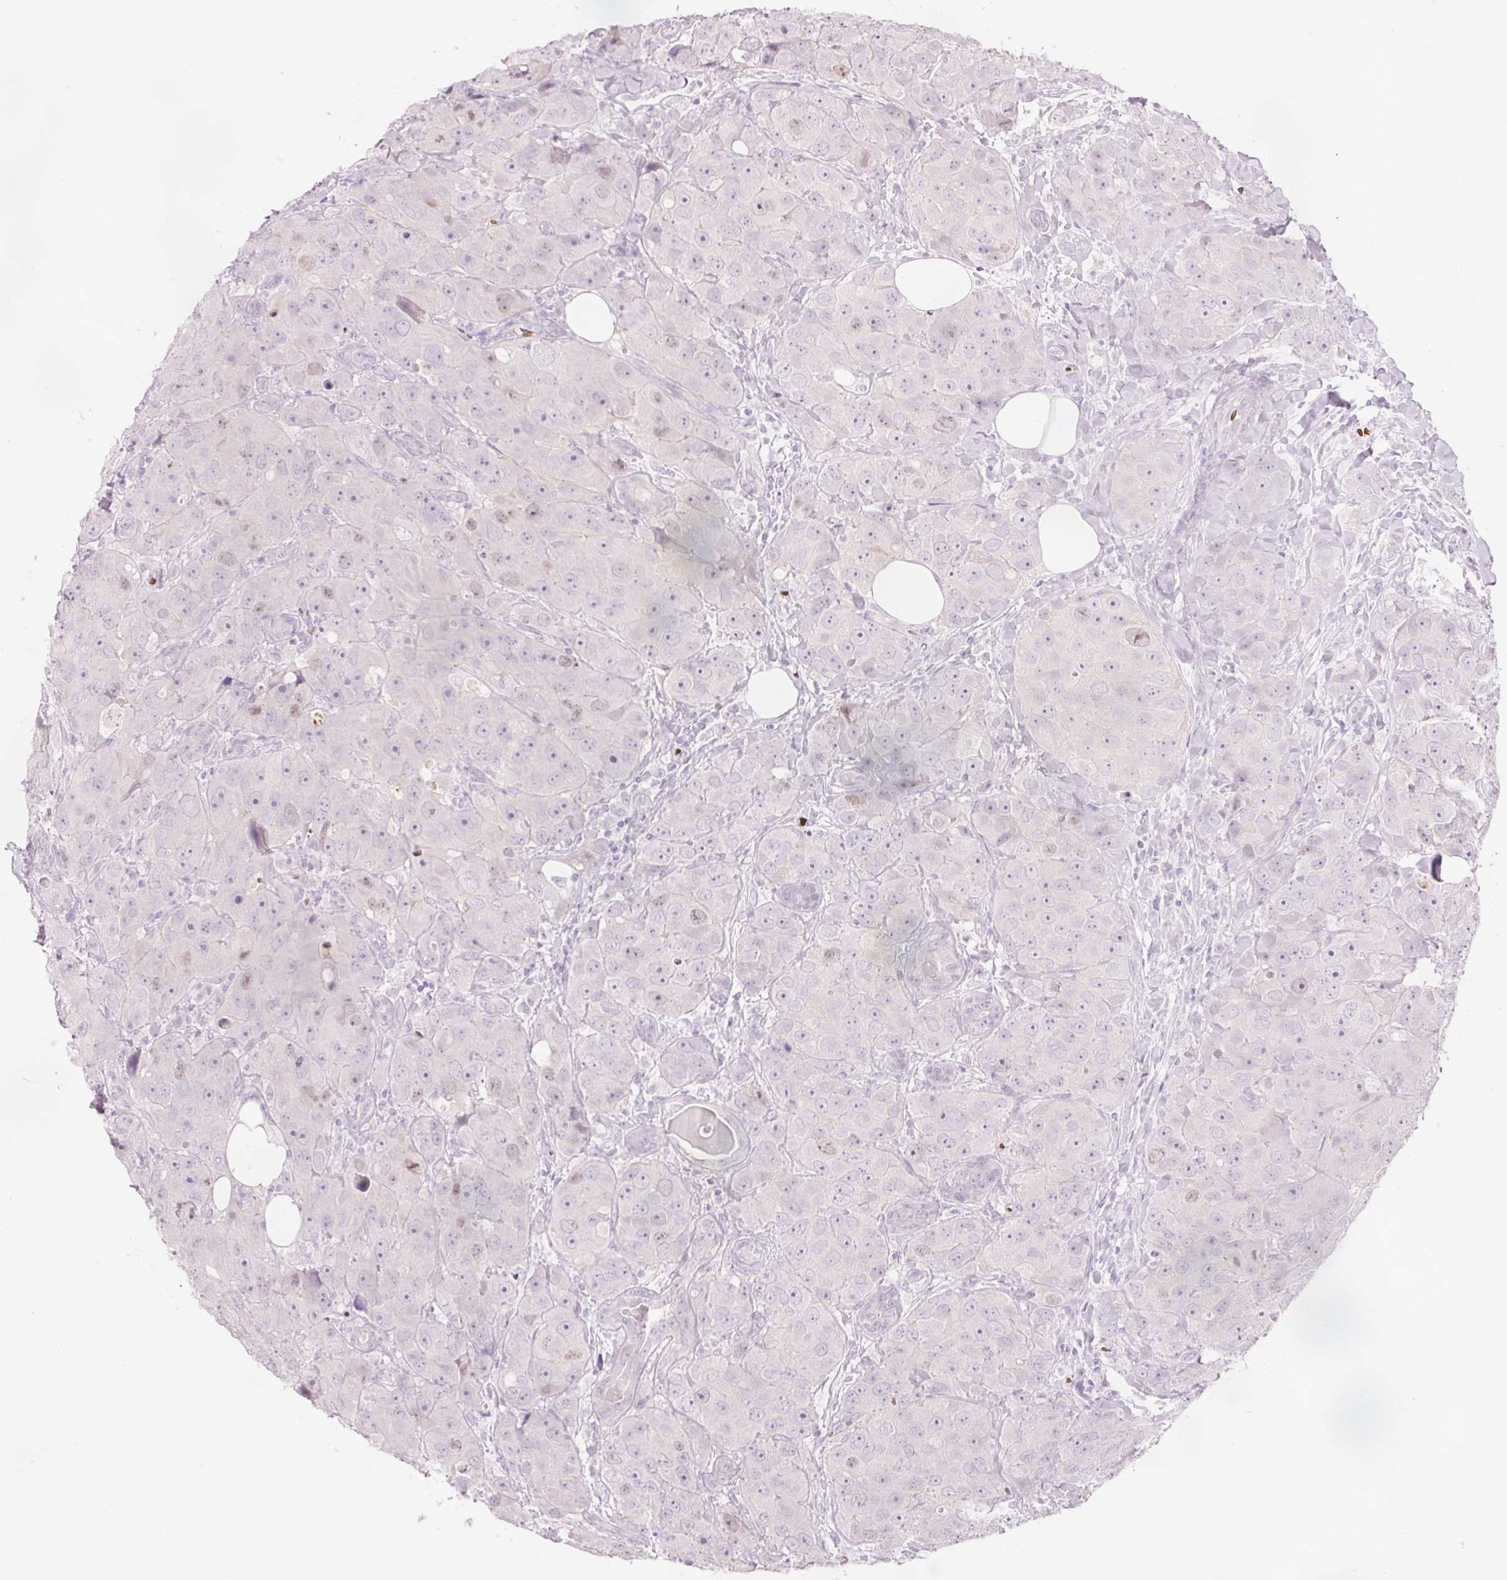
{"staining": {"intensity": "negative", "quantity": "none", "location": "none"}, "tissue": "breast cancer", "cell_type": "Tumor cells", "image_type": "cancer", "snomed": [{"axis": "morphology", "description": "Duct carcinoma"}, {"axis": "topography", "description": "Breast"}], "caption": "High power microscopy histopathology image of an immunohistochemistry image of breast intraductal carcinoma, revealing no significant staining in tumor cells.", "gene": "DHRS11", "patient": {"sex": "female", "age": 43}}